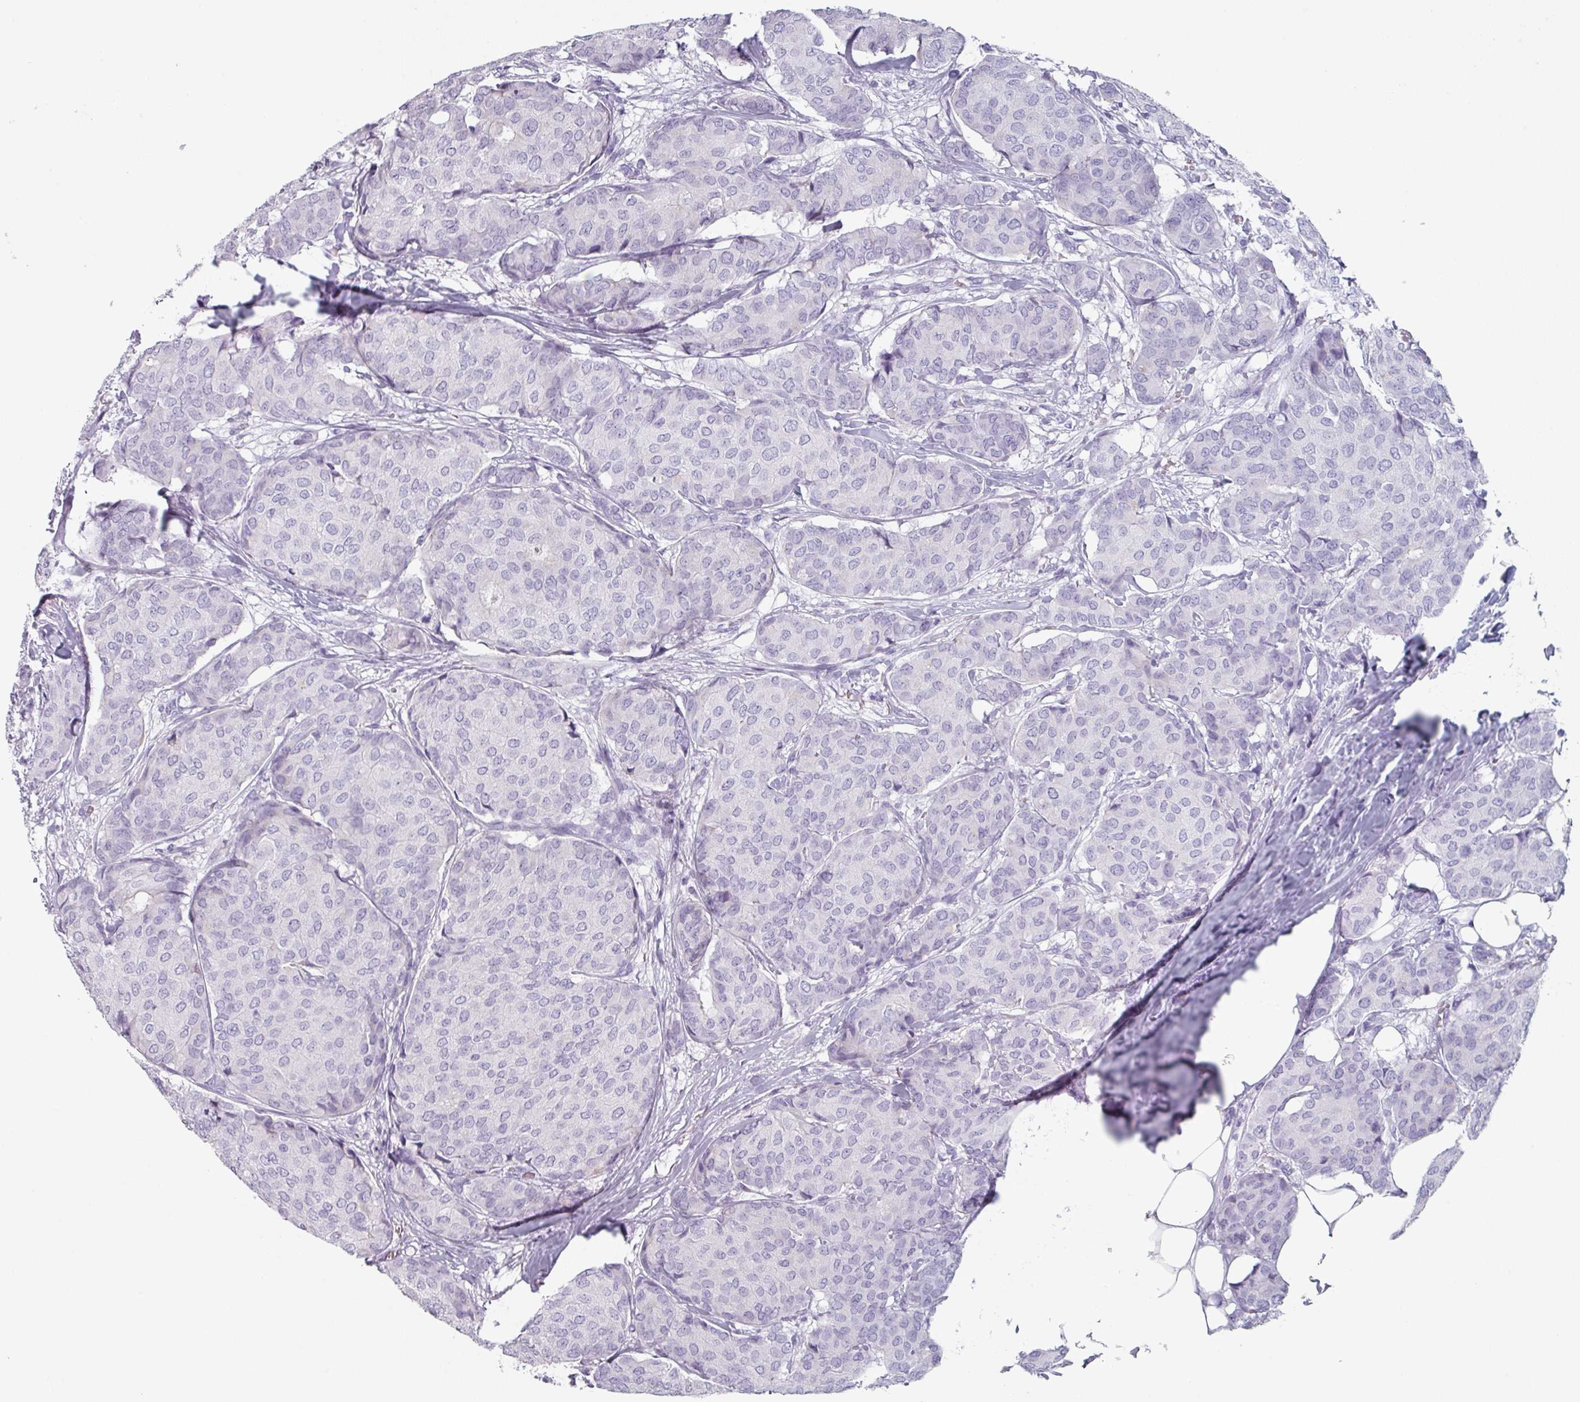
{"staining": {"intensity": "negative", "quantity": "none", "location": "none"}, "tissue": "breast cancer", "cell_type": "Tumor cells", "image_type": "cancer", "snomed": [{"axis": "morphology", "description": "Duct carcinoma"}, {"axis": "topography", "description": "Breast"}], "caption": "Tumor cells are negative for brown protein staining in infiltrating ductal carcinoma (breast).", "gene": "SLC35G2", "patient": {"sex": "female", "age": 75}}